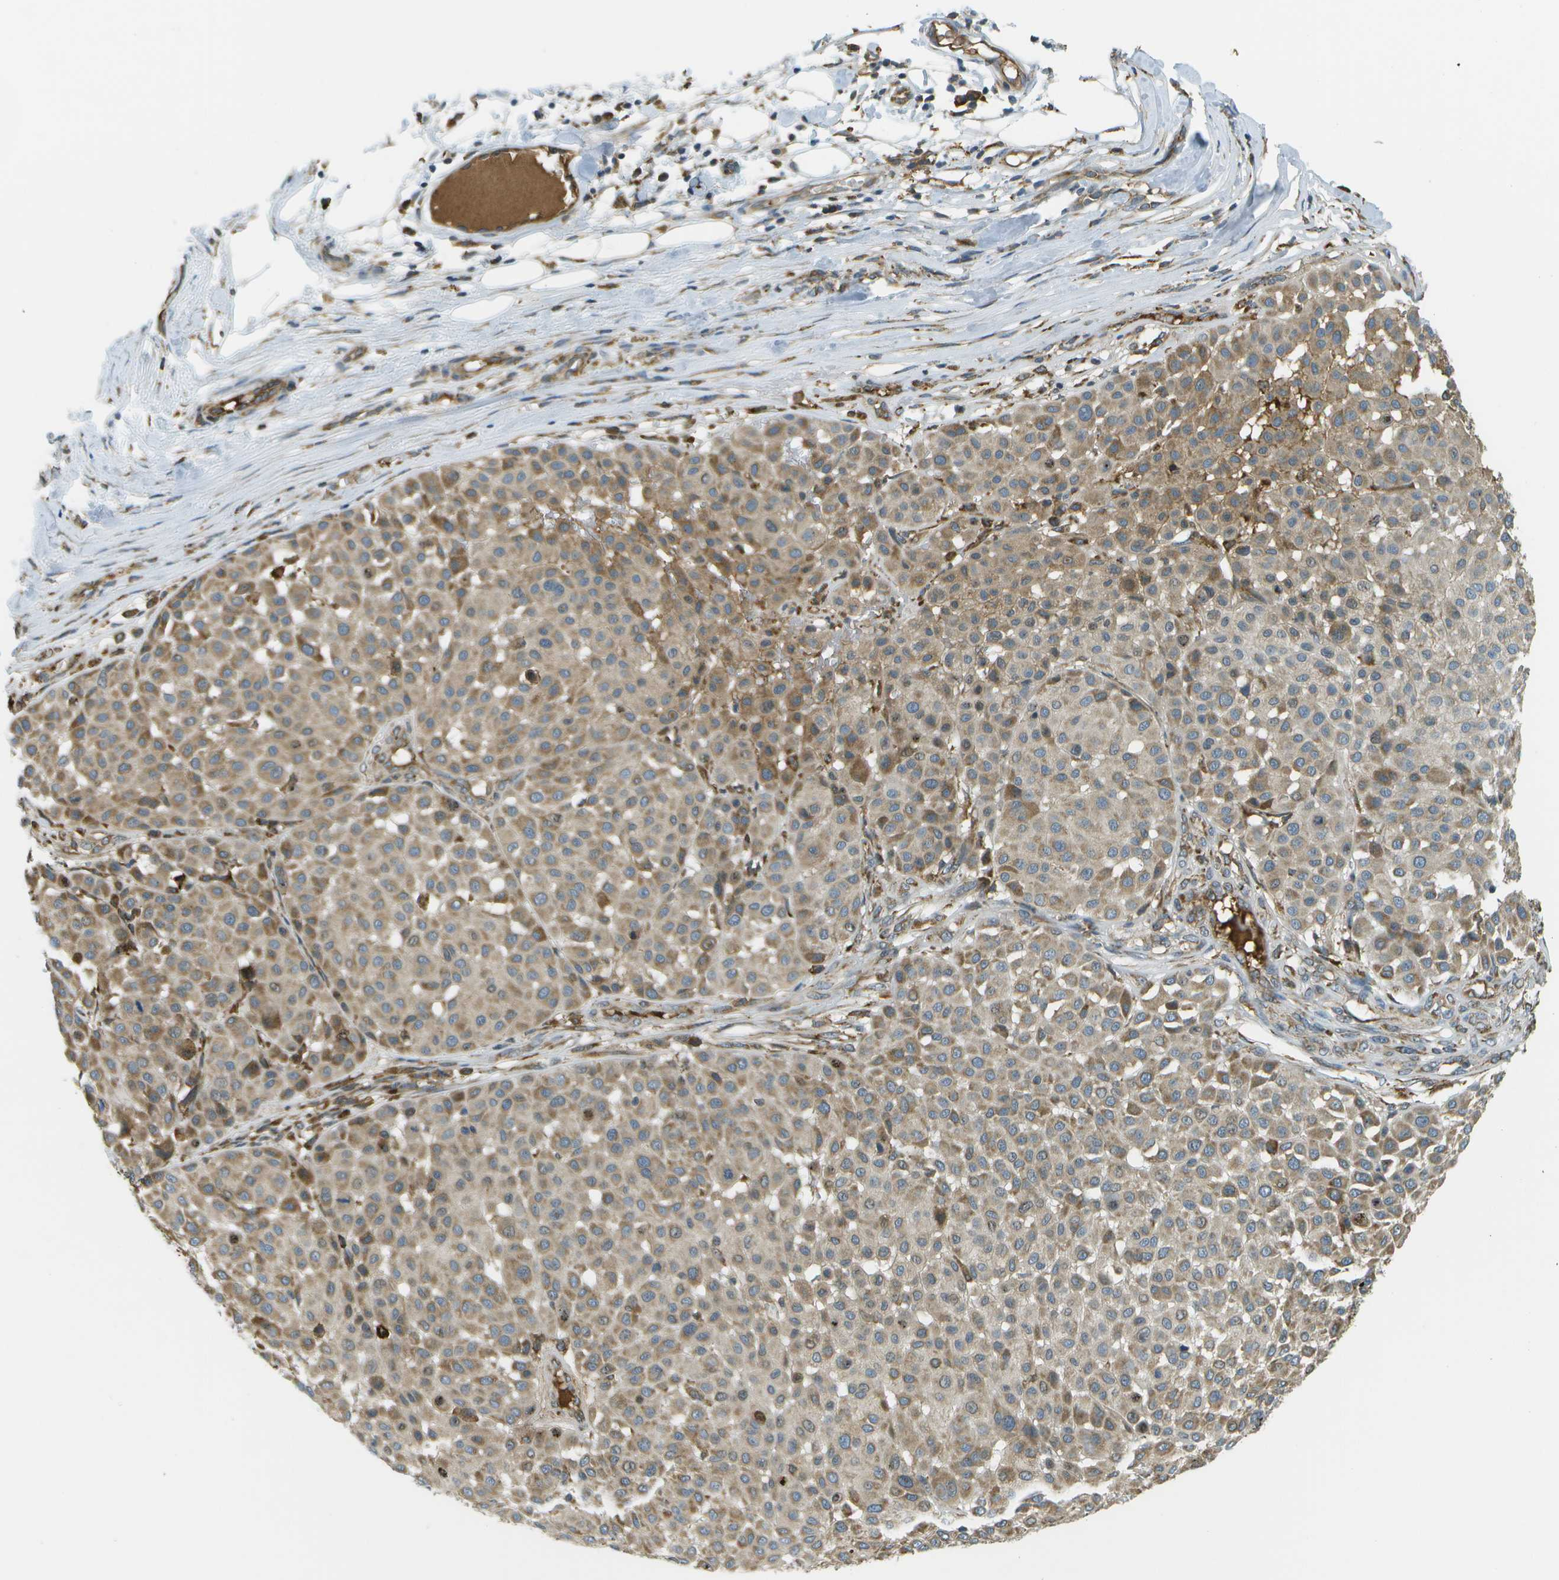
{"staining": {"intensity": "moderate", "quantity": ">75%", "location": "cytoplasmic/membranous"}, "tissue": "melanoma", "cell_type": "Tumor cells", "image_type": "cancer", "snomed": [{"axis": "morphology", "description": "Malignant melanoma, Metastatic site"}, {"axis": "topography", "description": "Soft tissue"}], "caption": "Human malignant melanoma (metastatic site) stained for a protein (brown) displays moderate cytoplasmic/membranous positive staining in about >75% of tumor cells.", "gene": "USP30", "patient": {"sex": "male", "age": 41}}